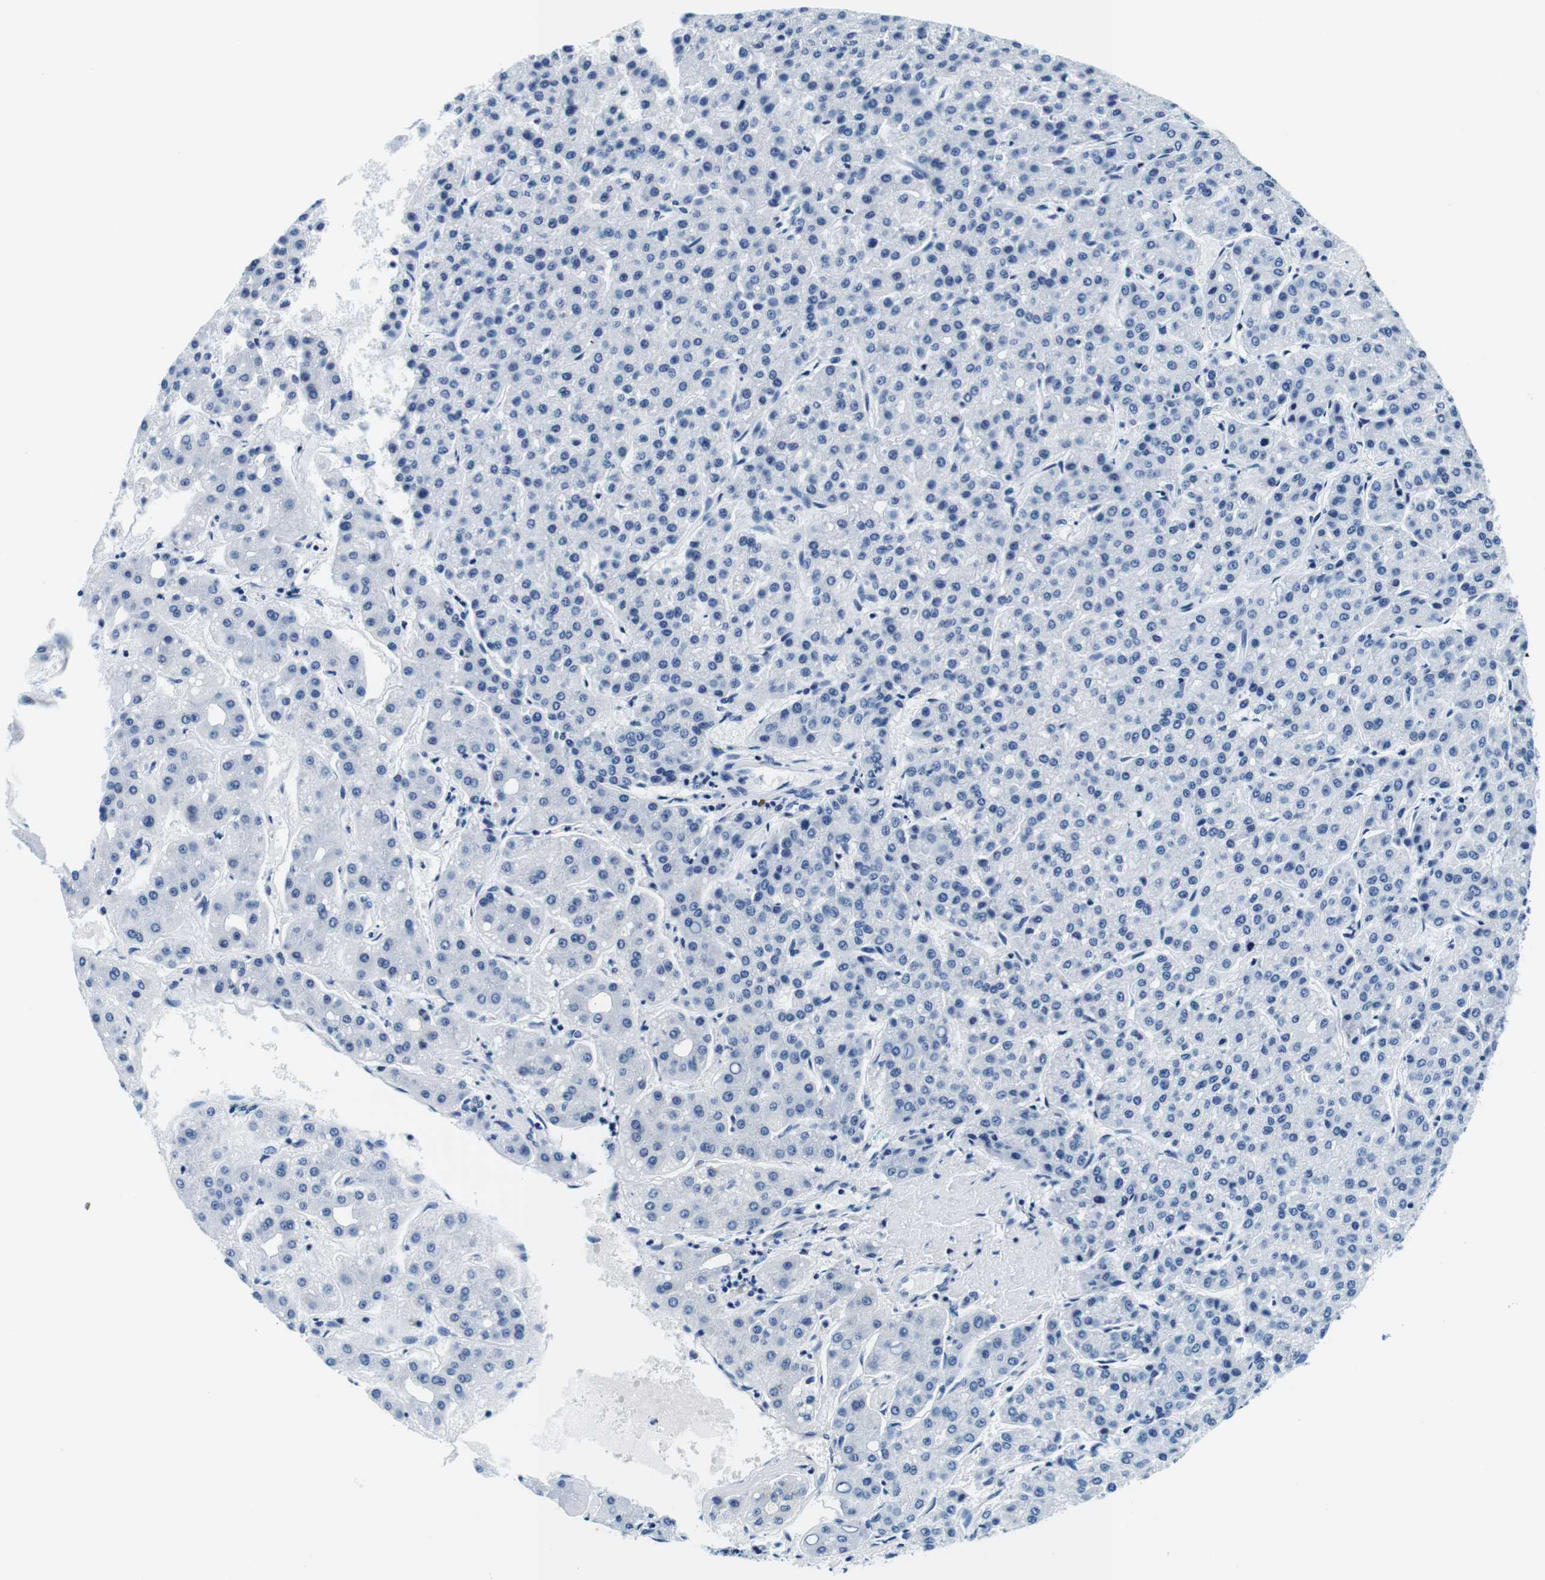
{"staining": {"intensity": "negative", "quantity": "none", "location": "none"}, "tissue": "liver cancer", "cell_type": "Tumor cells", "image_type": "cancer", "snomed": [{"axis": "morphology", "description": "Carcinoma, Hepatocellular, NOS"}, {"axis": "topography", "description": "Liver"}], "caption": "Protein analysis of liver hepatocellular carcinoma demonstrates no significant expression in tumor cells.", "gene": "ELANE", "patient": {"sex": "male", "age": 65}}